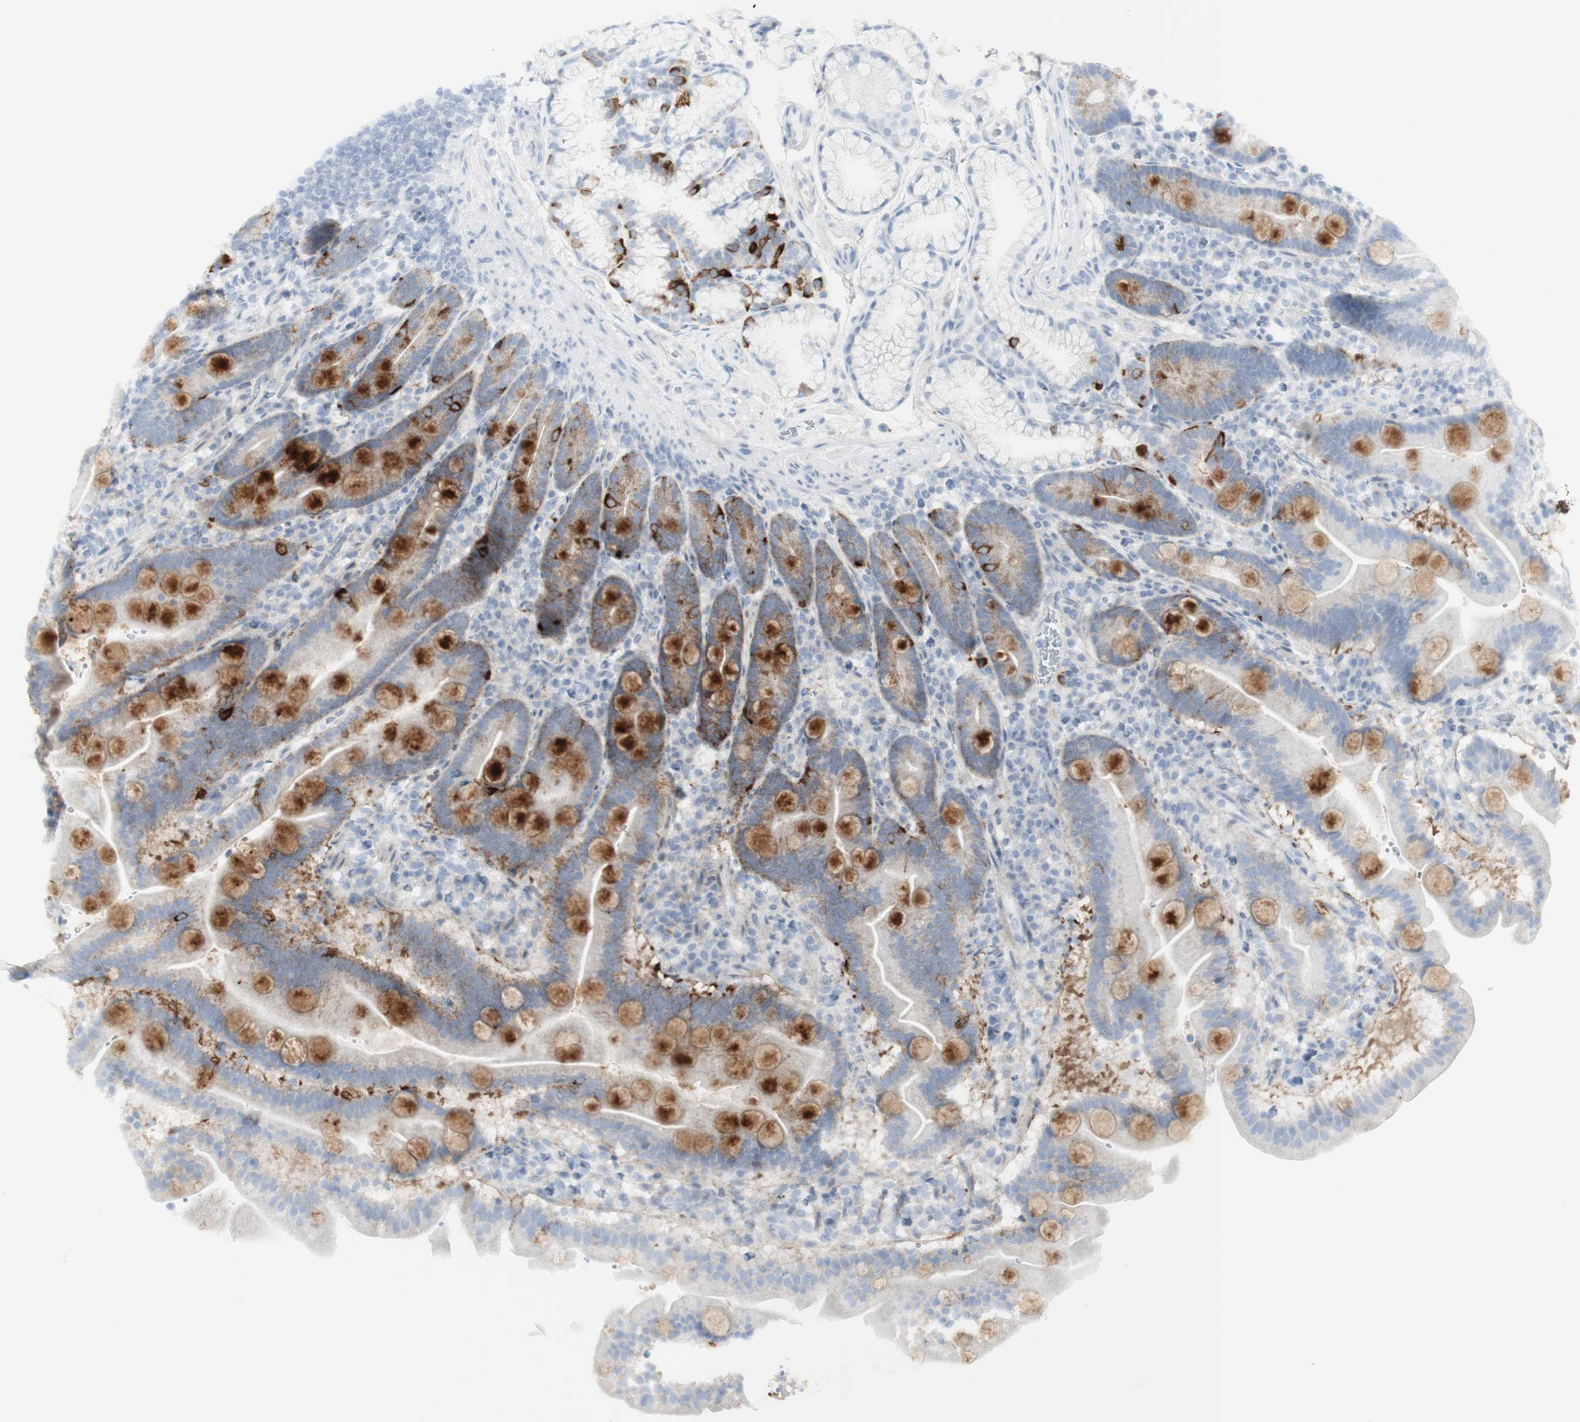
{"staining": {"intensity": "strong", "quantity": "25%-75%", "location": "cytoplasmic/membranous"}, "tissue": "duodenum", "cell_type": "Glandular cells", "image_type": "normal", "snomed": [{"axis": "morphology", "description": "Normal tissue, NOS"}, {"axis": "topography", "description": "Duodenum"}], "caption": "A photomicrograph of duodenum stained for a protein shows strong cytoplasmic/membranous brown staining in glandular cells.", "gene": "MDK", "patient": {"sex": "male", "age": 54}}